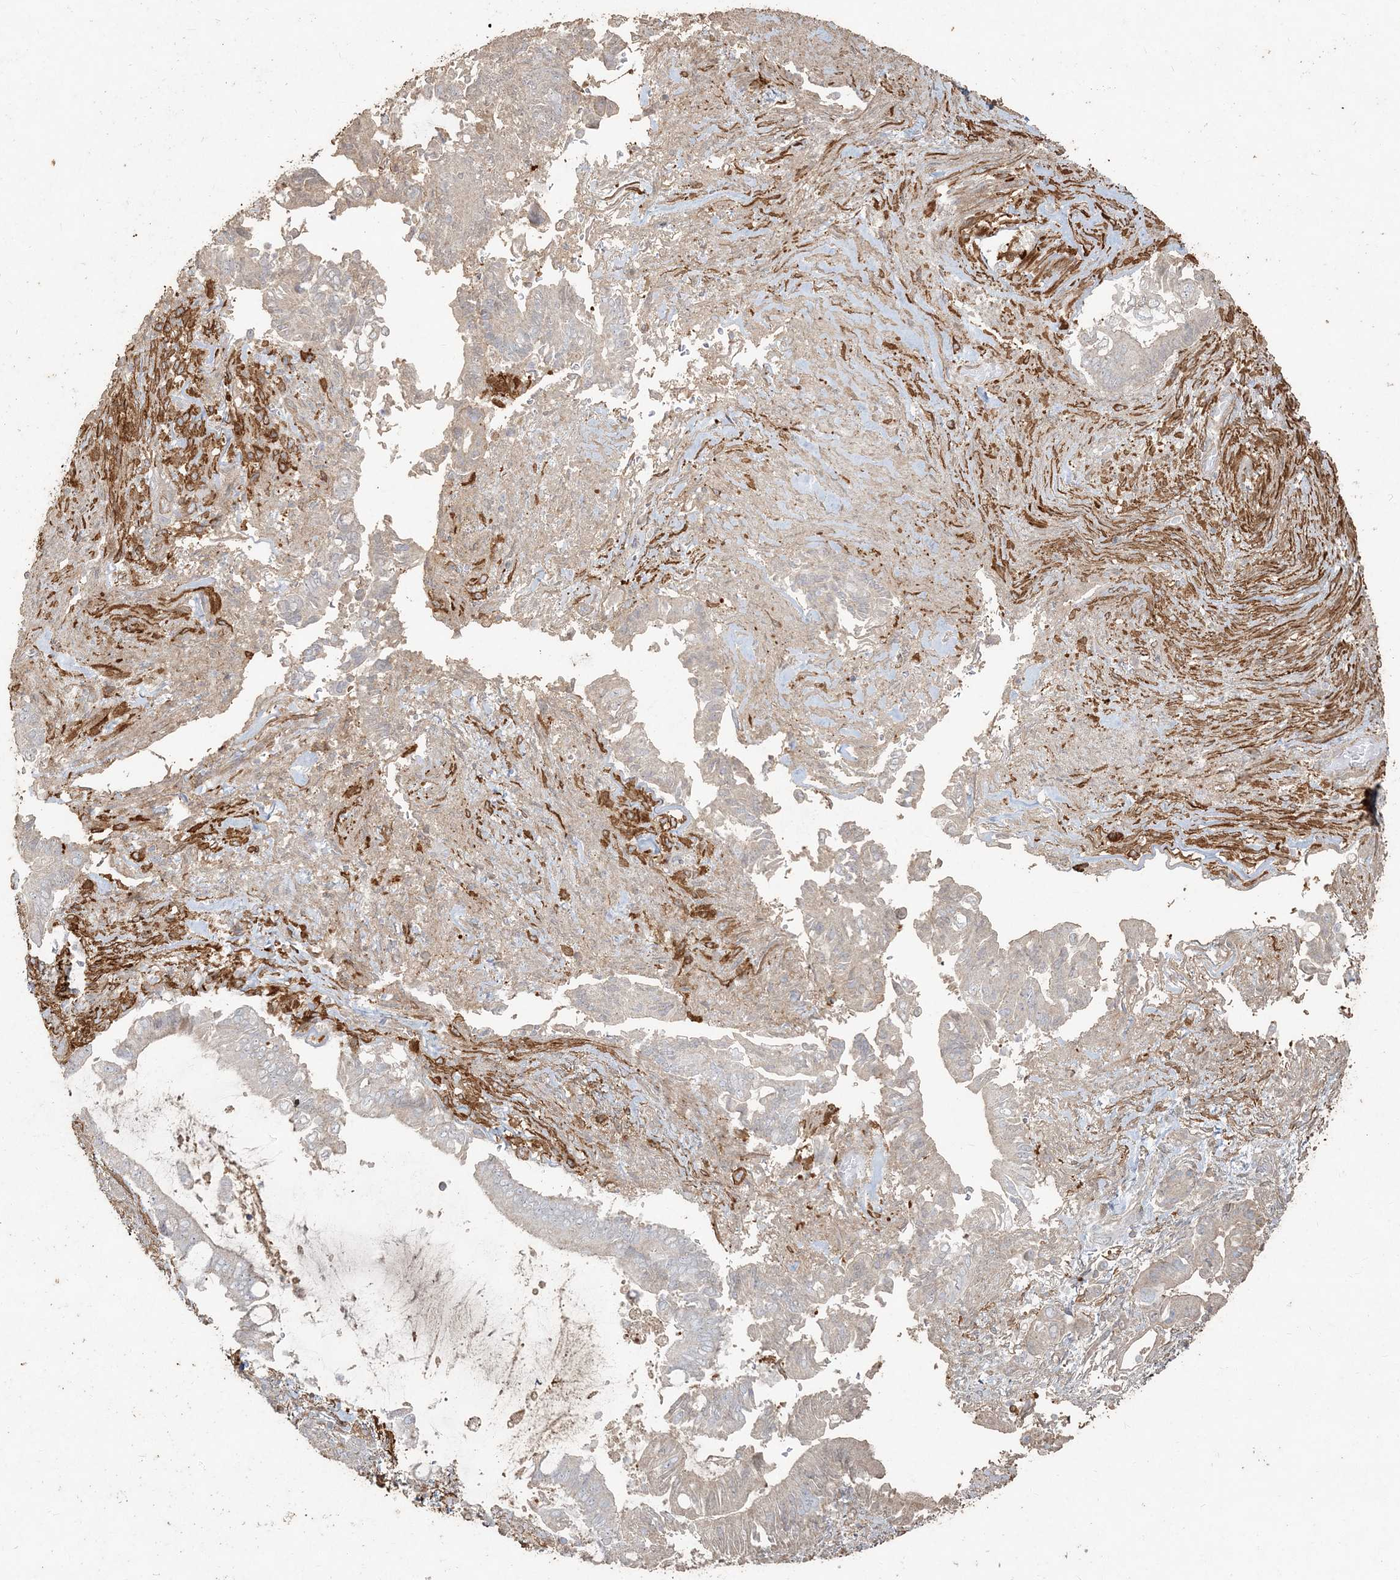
{"staining": {"intensity": "negative", "quantity": "none", "location": "none"}, "tissue": "pancreatic cancer", "cell_type": "Tumor cells", "image_type": "cancer", "snomed": [{"axis": "morphology", "description": "Adenocarcinoma, NOS"}, {"axis": "topography", "description": "Pancreas"}], "caption": "Pancreatic cancer stained for a protein using IHC displays no staining tumor cells.", "gene": "RNF145", "patient": {"sex": "male", "age": 68}}